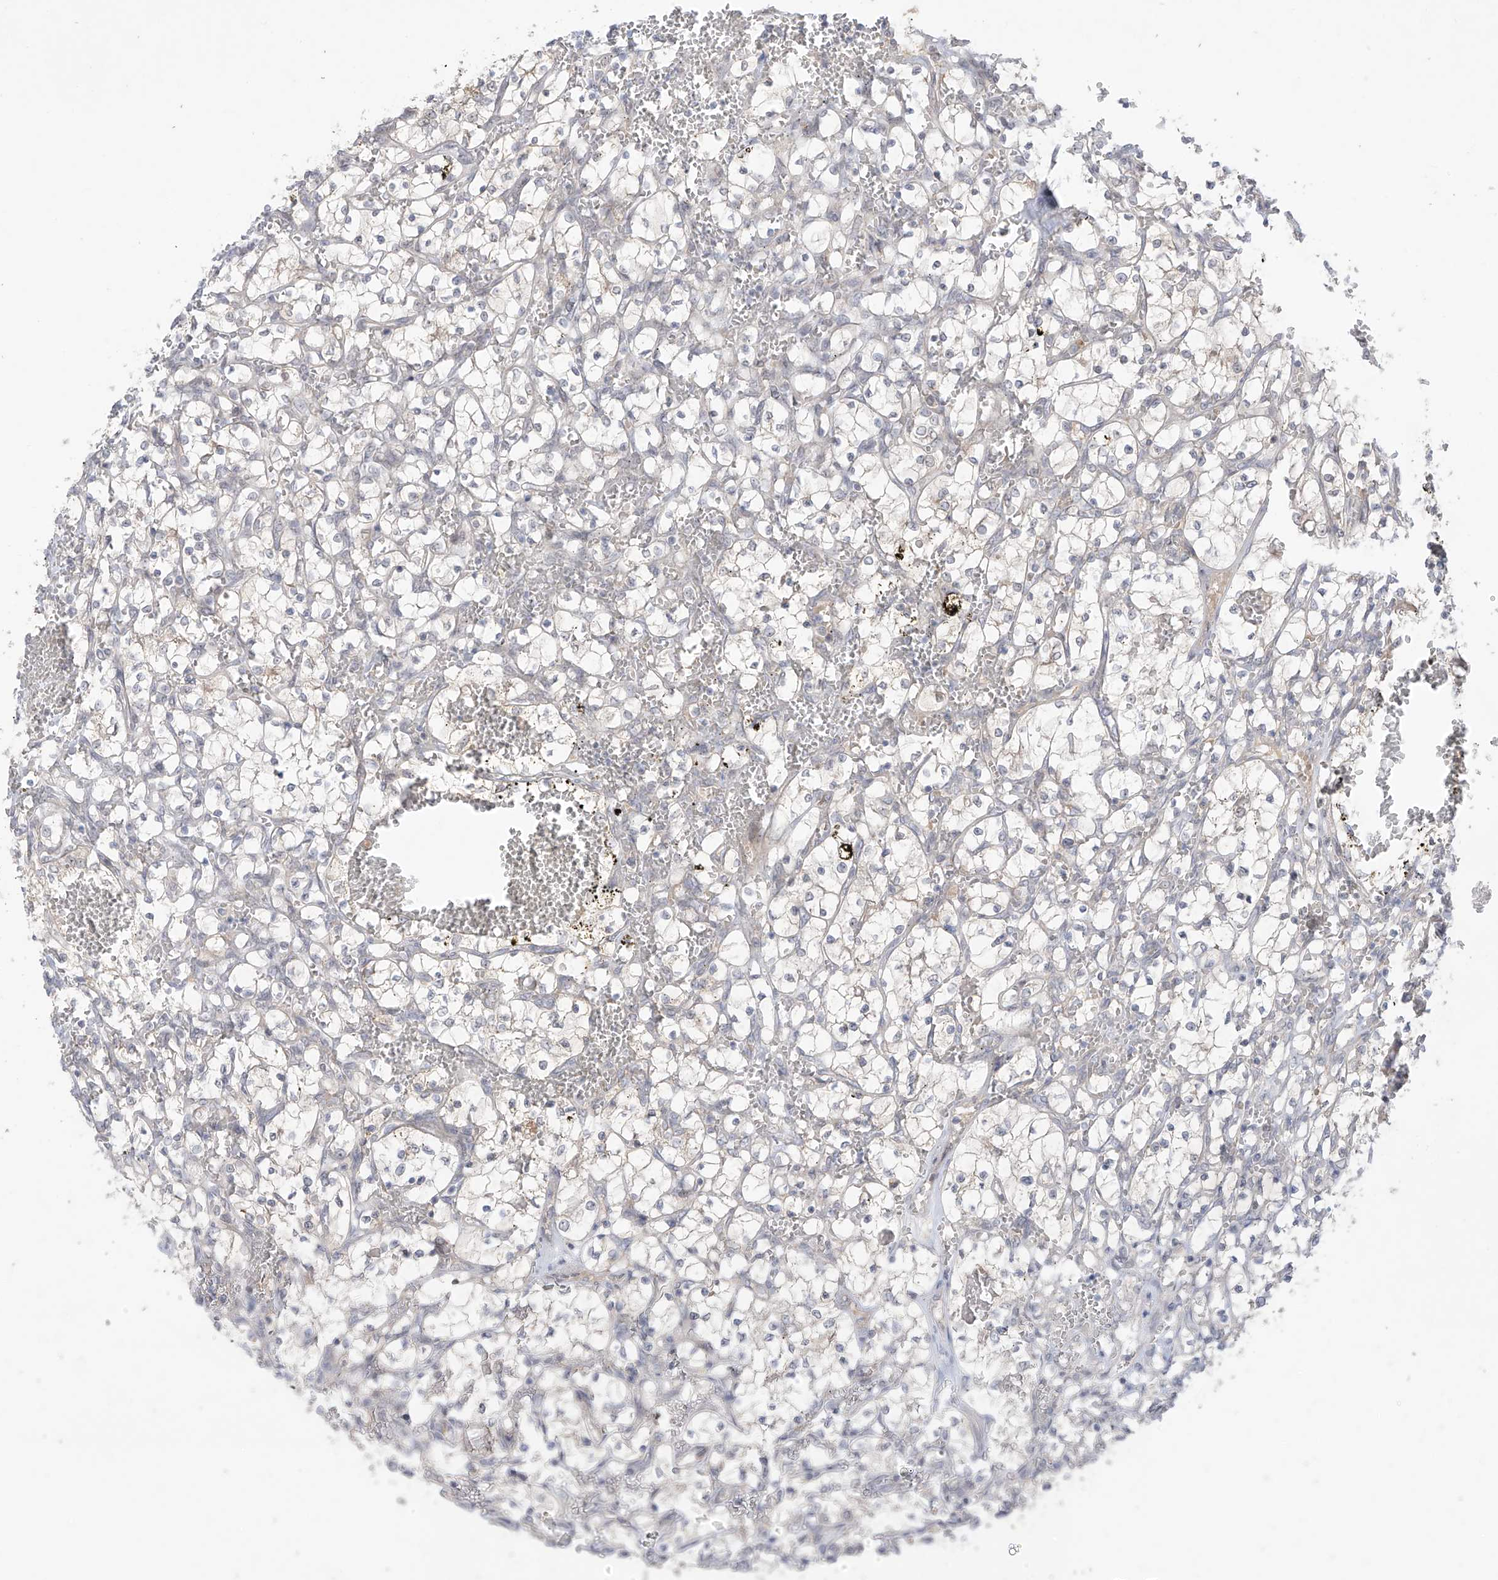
{"staining": {"intensity": "negative", "quantity": "none", "location": "none"}, "tissue": "renal cancer", "cell_type": "Tumor cells", "image_type": "cancer", "snomed": [{"axis": "morphology", "description": "Adenocarcinoma, NOS"}, {"axis": "topography", "description": "Kidney"}], "caption": "A high-resolution image shows immunohistochemistry (IHC) staining of adenocarcinoma (renal), which exhibits no significant staining in tumor cells.", "gene": "OGT", "patient": {"sex": "female", "age": 69}}